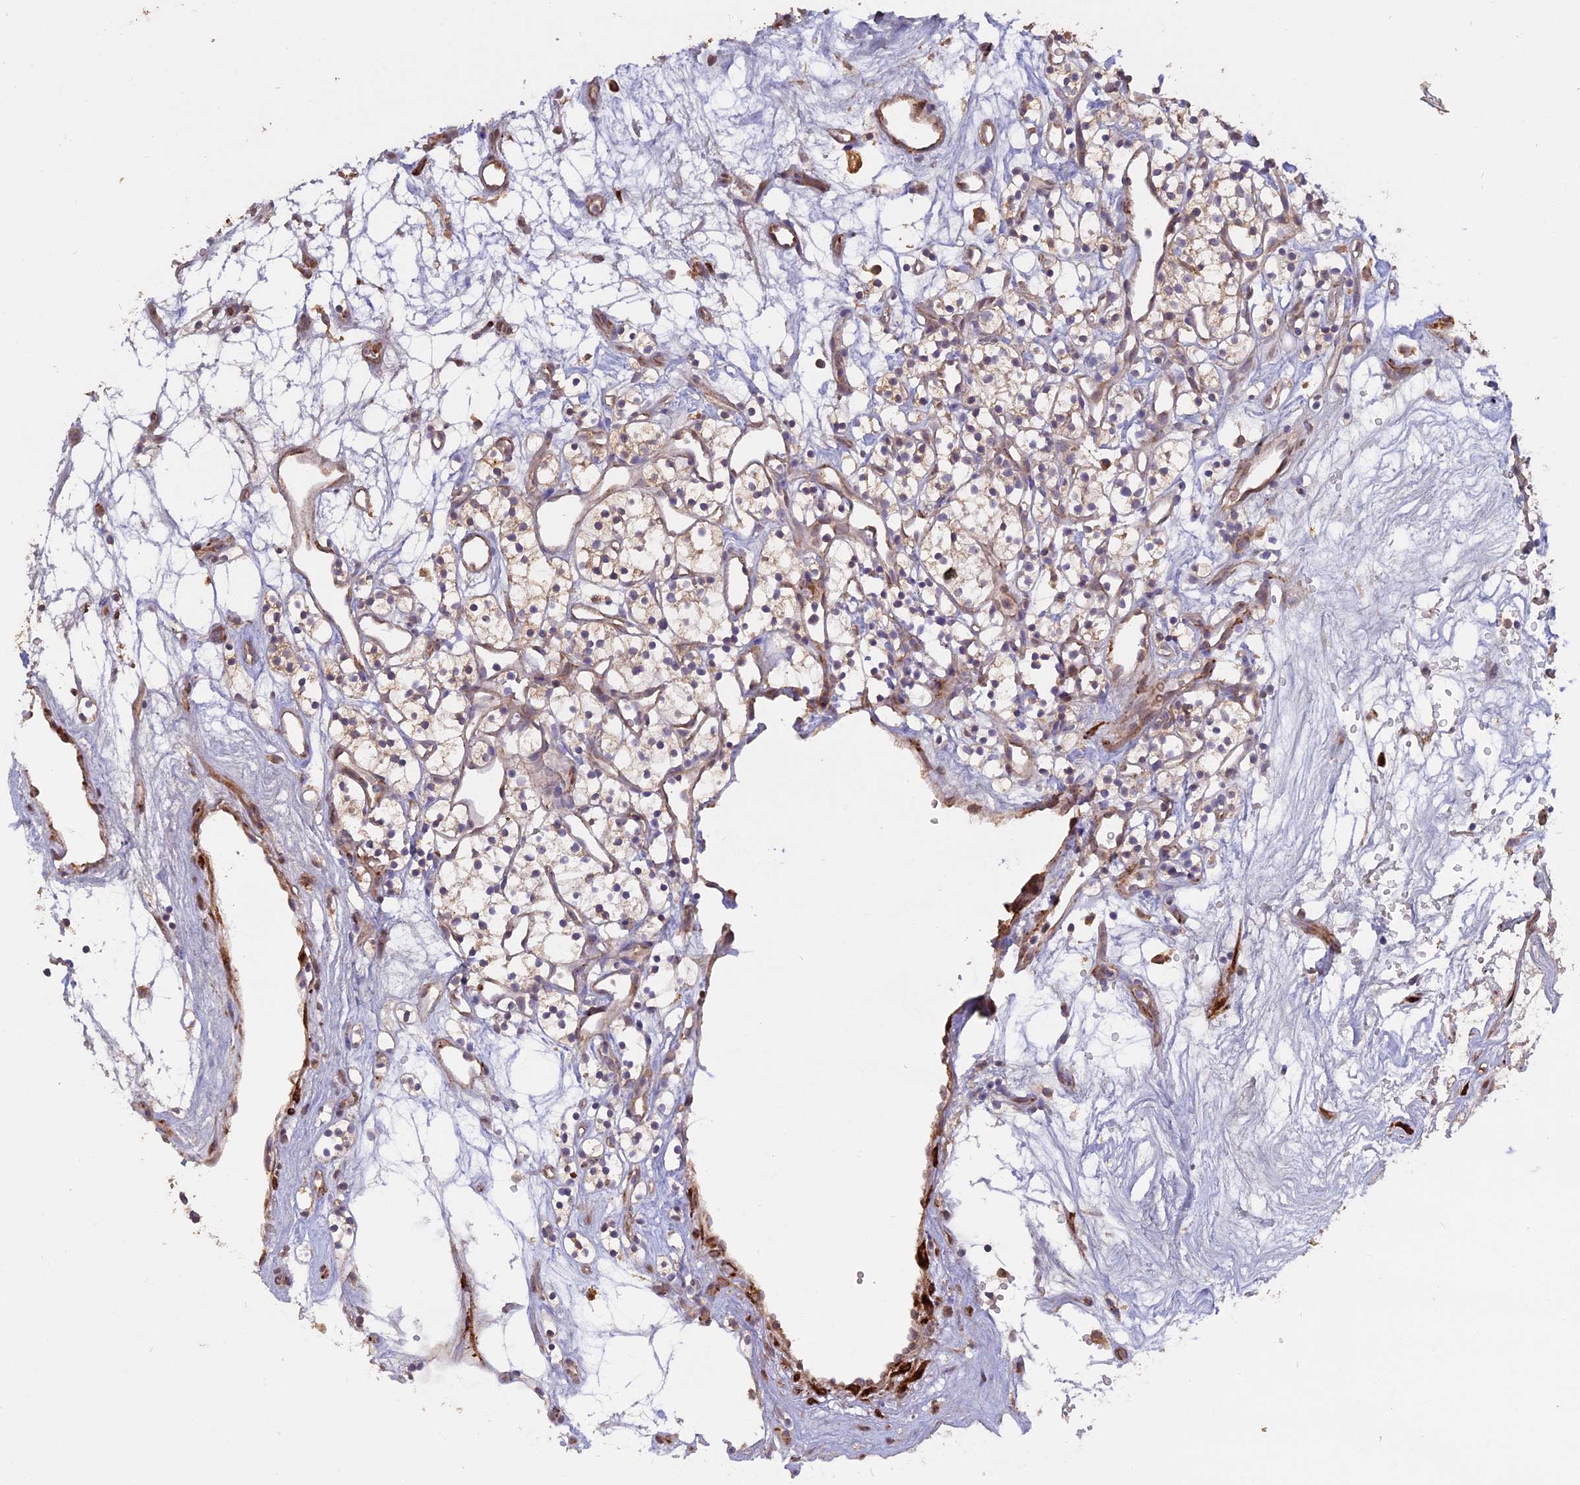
{"staining": {"intensity": "moderate", "quantity": "25%-75%", "location": "cytoplasmic/membranous"}, "tissue": "renal cancer", "cell_type": "Tumor cells", "image_type": "cancer", "snomed": [{"axis": "morphology", "description": "Adenocarcinoma, NOS"}, {"axis": "topography", "description": "Kidney"}], "caption": "High-magnification brightfield microscopy of renal adenocarcinoma stained with DAB (3,3'-diaminobenzidine) (brown) and counterstained with hematoxylin (blue). tumor cells exhibit moderate cytoplasmic/membranous staining is appreciated in approximately25%-75% of cells.", "gene": "PPIC", "patient": {"sex": "female", "age": 57}}